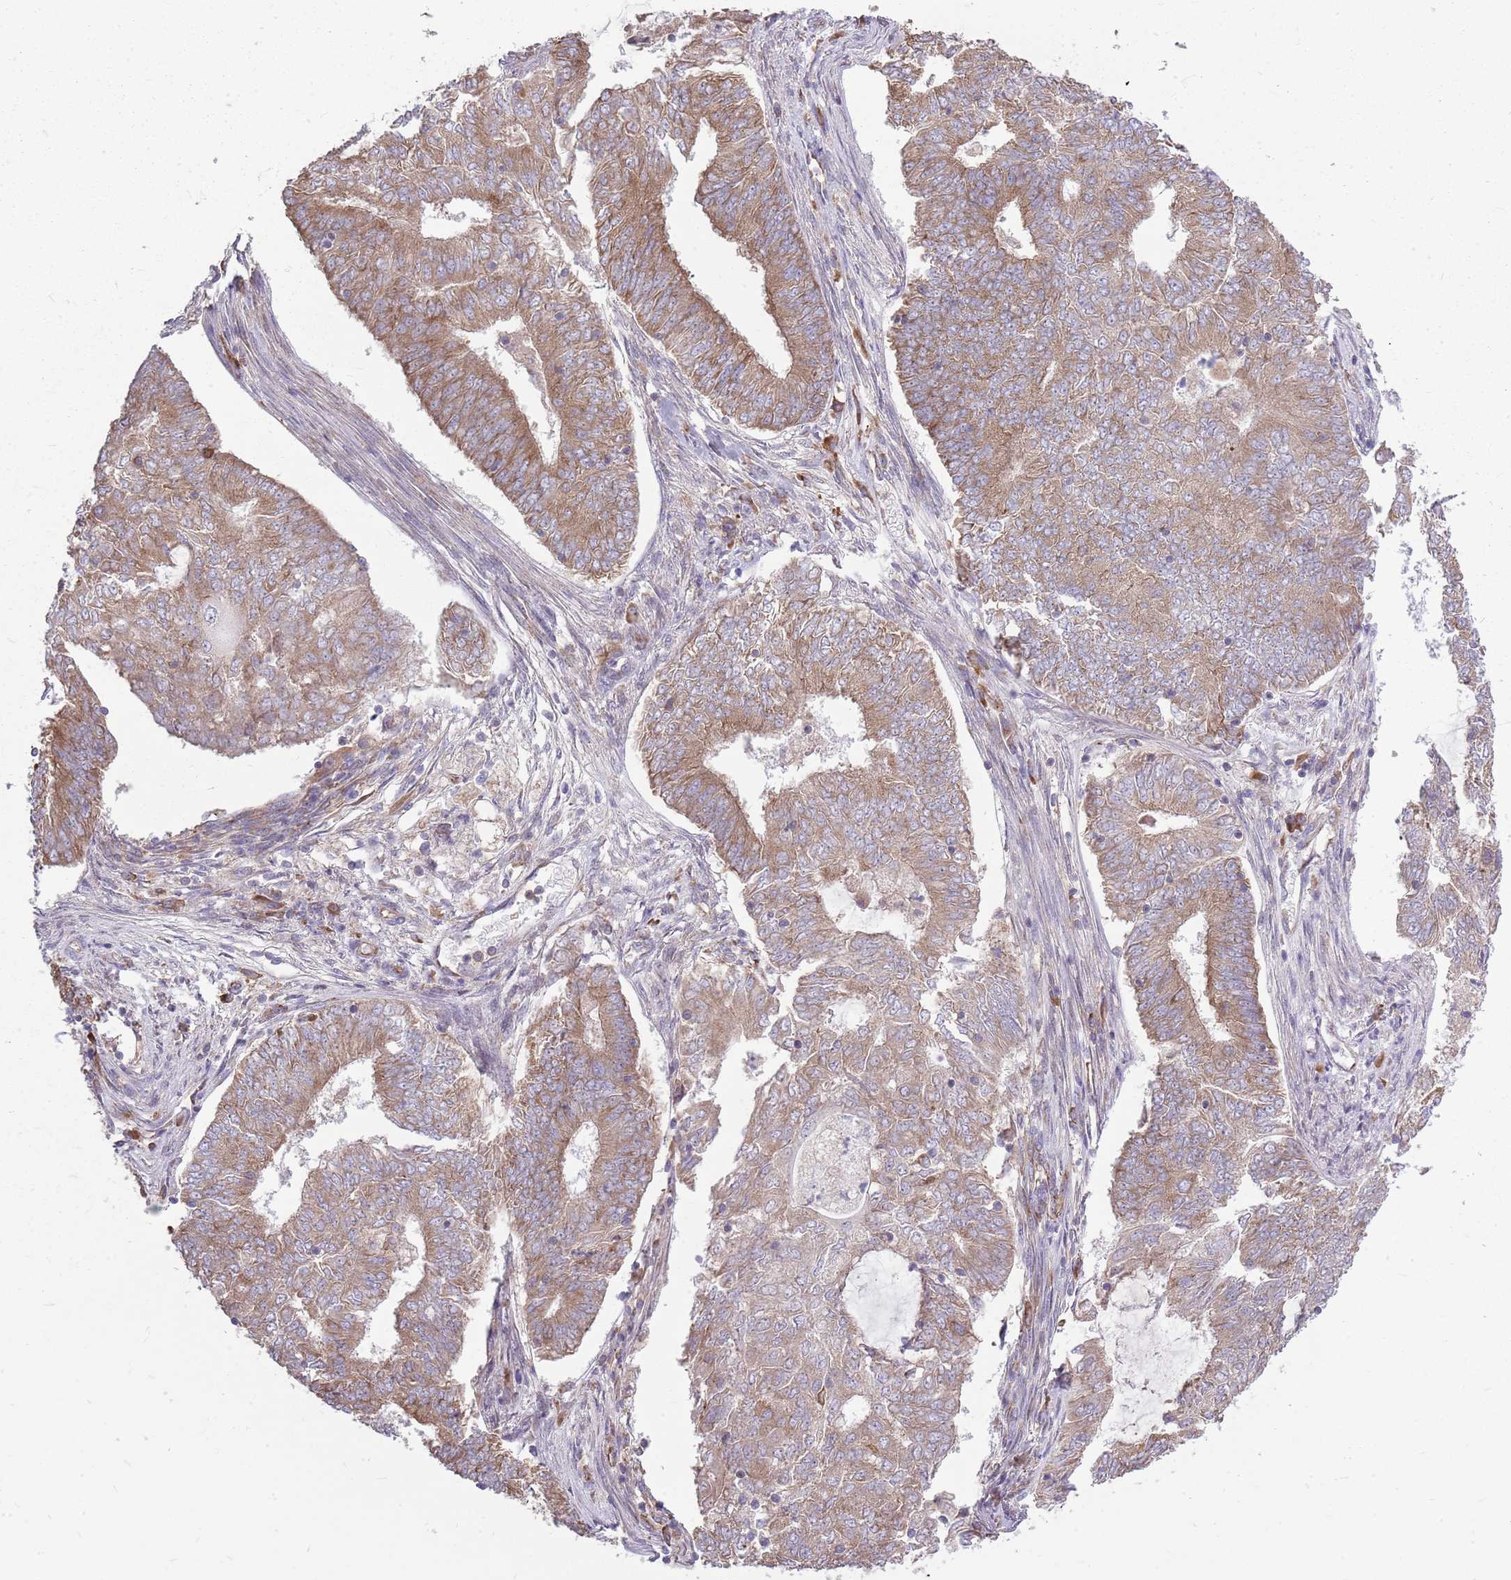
{"staining": {"intensity": "moderate", "quantity": ">75%", "location": "cytoplasmic/membranous"}, "tissue": "endometrial cancer", "cell_type": "Tumor cells", "image_type": "cancer", "snomed": [{"axis": "morphology", "description": "Adenocarcinoma, NOS"}, {"axis": "topography", "description": "Endometrium"}], "caption": "Endometrial adenocarcinoma was stained to show a protein in brown. There is medium levels of moderate cytoplasmic/membranous positivity in approximately >75% of tumor cells. The protein is shown in brown color, while the nuclei are stained blue.", "gene": "PPP1R27", "patient": {"sex": "female", "age": 62}}